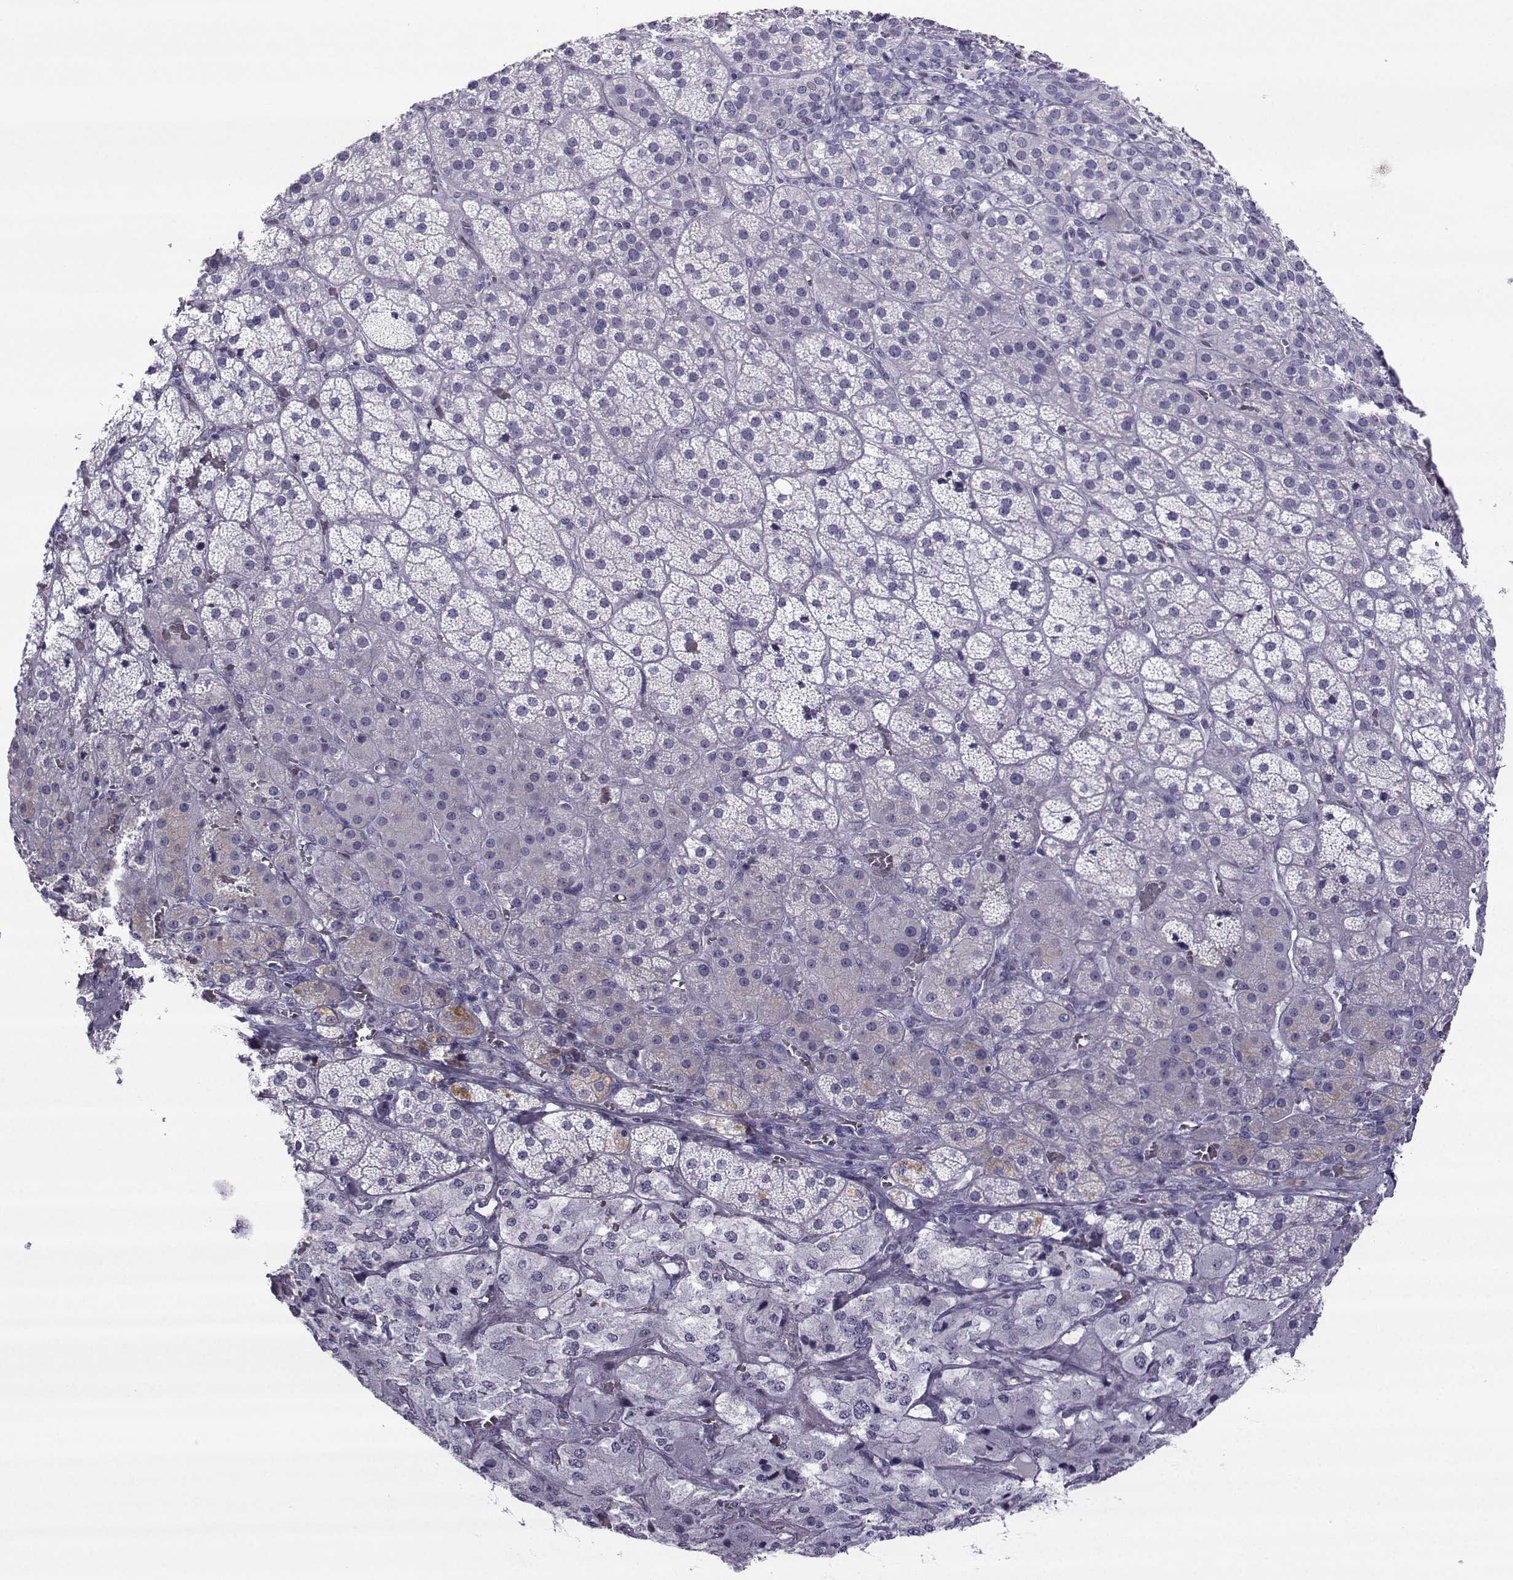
{"staining": {"intensity": "negative", "quantity": "none", "location": "none"}, "tissue": "adrenal gland", "cell_type": "Glandular cells", "image_type": "normal", "snomed": [{"axis": "morphology", "description": "Normal tissue, NOS"}, {"axis": "topography", "description": "Adrenal gland"}], "caption": "Immunohistochemistry of normal human adrenal gland reveals no expression in glandular cells.", "gene": "ARMC2", "patient": {"sex": "male", "age": 57}}